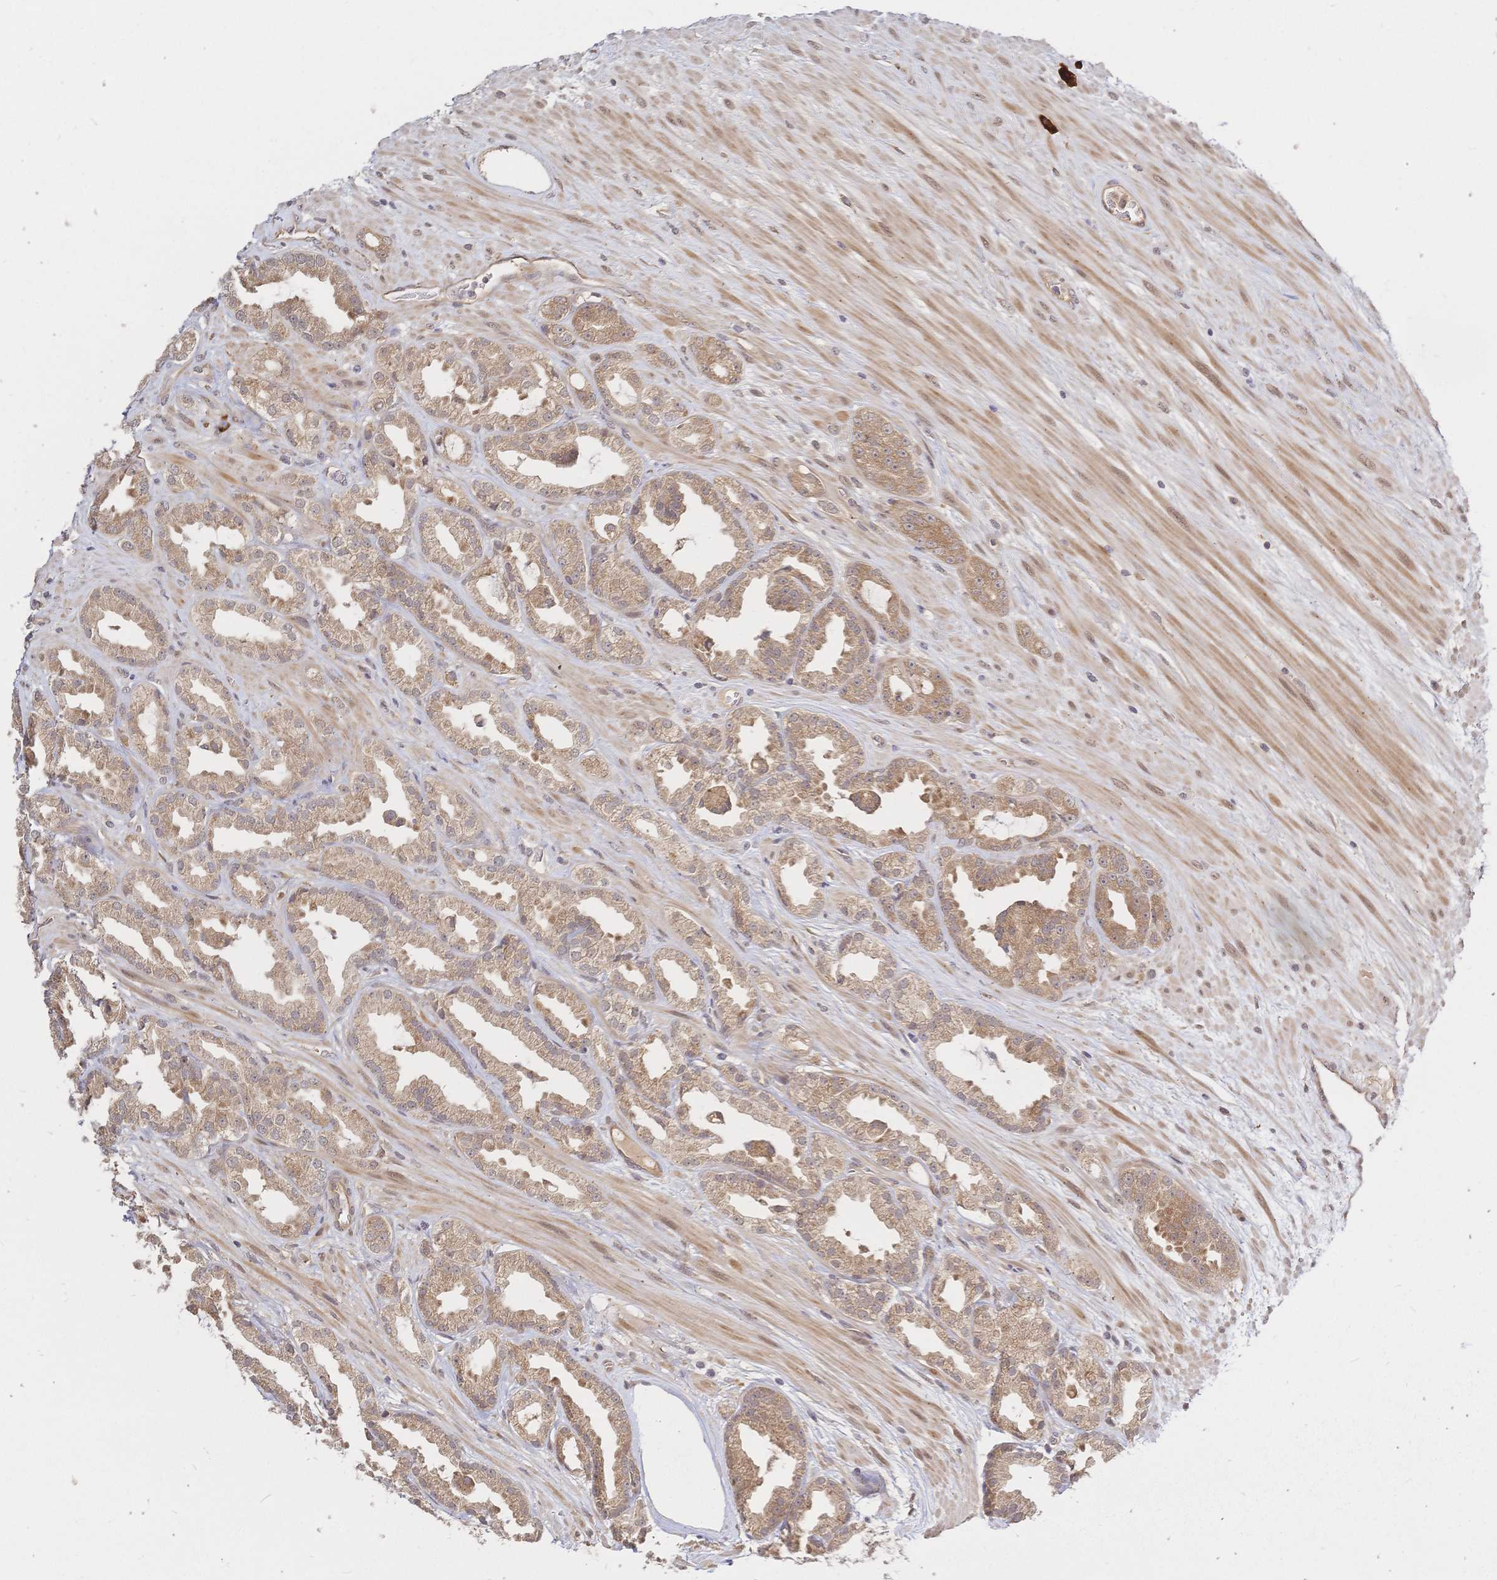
{"staining": {"intensity": "moderate", "quantity": ">75%", "location": "cytoplasmic/membranous"}, "tissue": "prostate cancer", "cell_type": "Tumor cells", "image_type": "cancer", "snomed": [{"axis": "morphology", "description": "Adenocarcinoma, Low grade"}, {"axis": "topography", "description": "Prostate"}], "caption": "Prostate low-grade adenocarcinoma stained with IHC shows moderate cytoplasmic/membranous staining in about >75% of tumor cells.", "gene": "LMO4", "patient": {"sex": "male", "age": 61}}